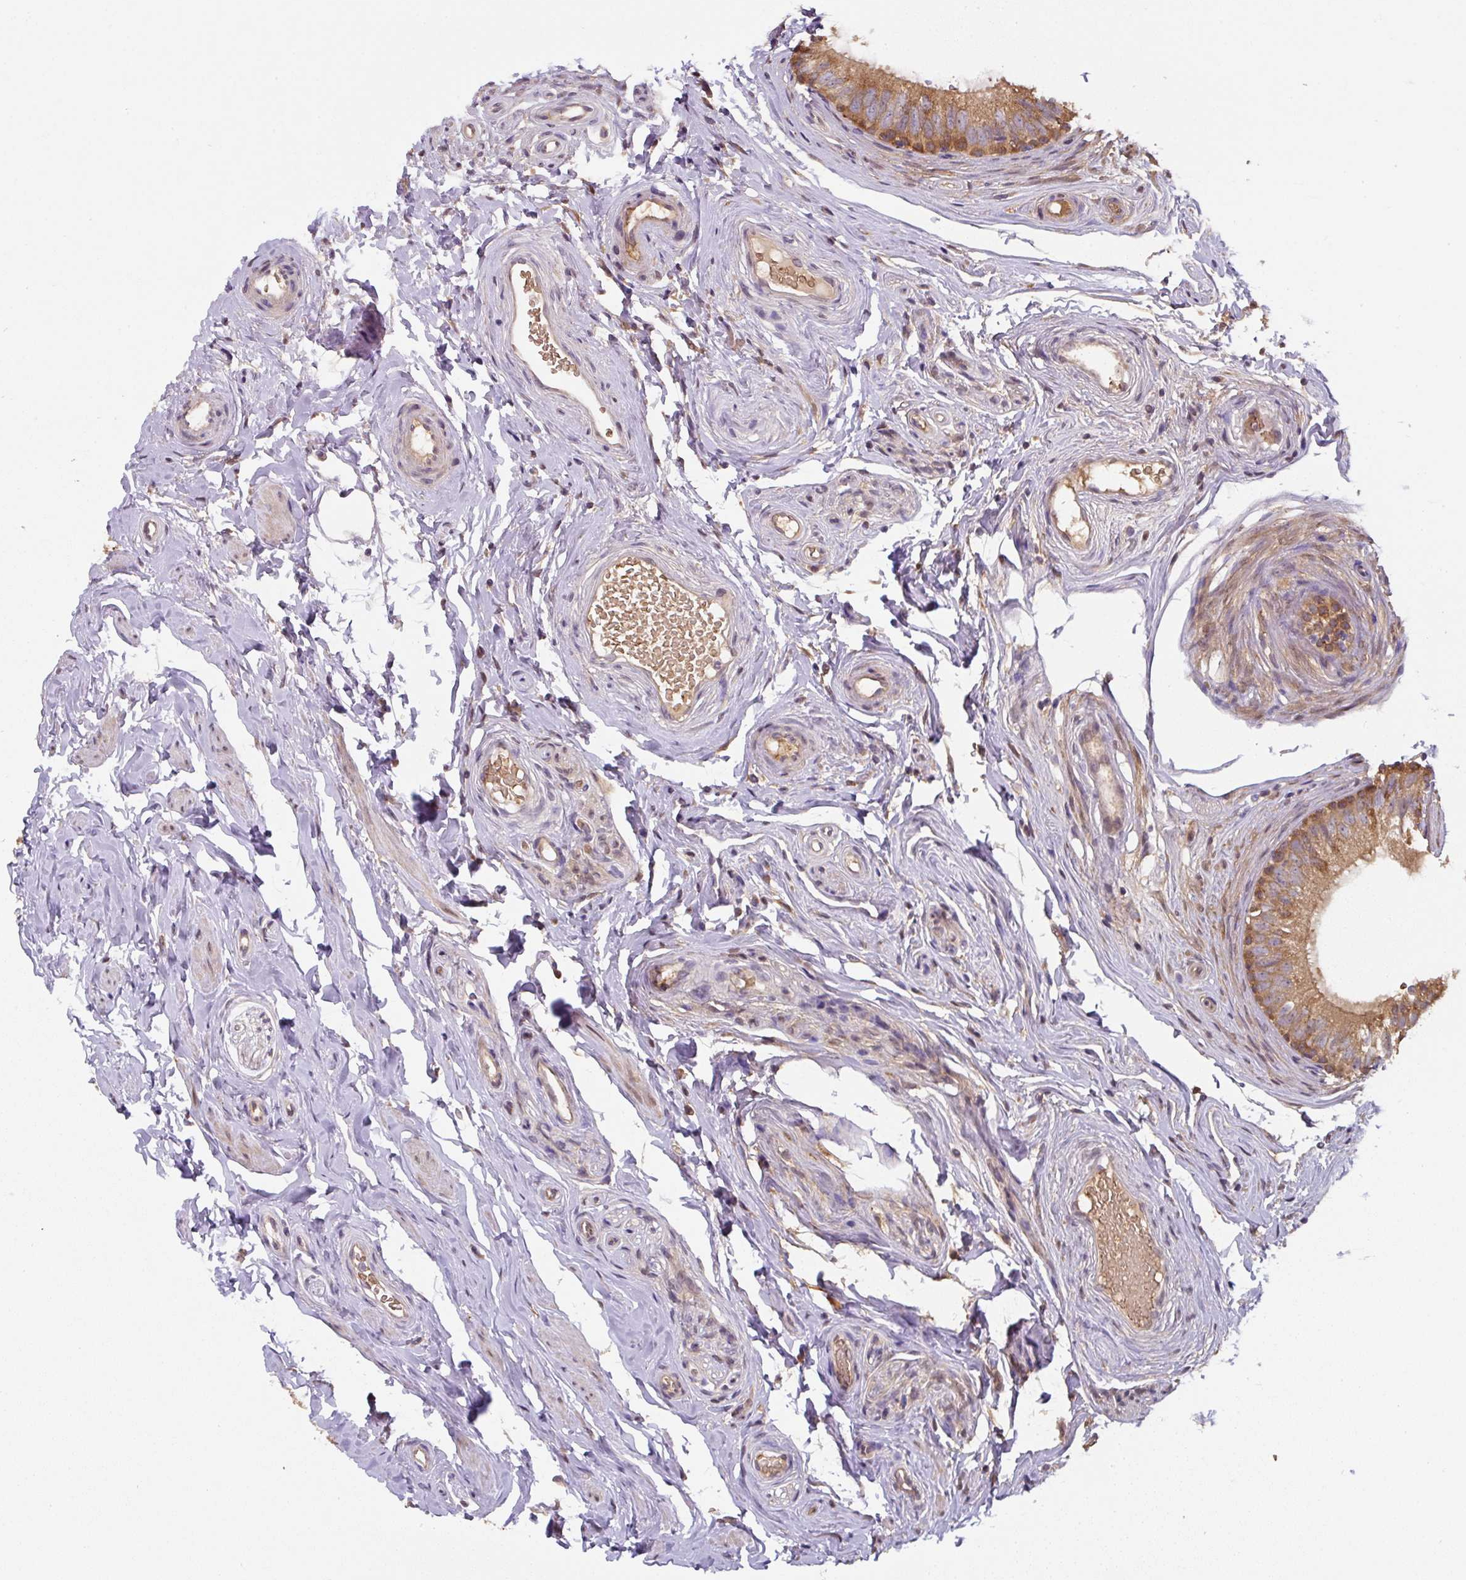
{"staining": {"intensity": "strong", "quantity": ">75%", "location": "cytoplasmic/membranous"}, "tissue": "epididymis", "cell_type": "Glandular cells", "image_type": "normal", "snomed": [{"axis": "morphology", "description": "Normal tissue, NOS"}, {"axis": "morphology", "description": "Seminoma, NOS"}, {"axis": "topography", "description": "Testis"}, {"axis": "topography", "description": "Epididymis"}], "caption": "Immunohistochemical staining of benign human epididymis shows strong cytoplasmic/membranous protein staining in approximately >75% of glandular cells. The protein of interest is stained brown, and the nuclei are stained in blue (DAB IHC with brightfield microscopy, high magnification).", "gene": "ST13", "patient": {"sex": "male", "age": 45}}